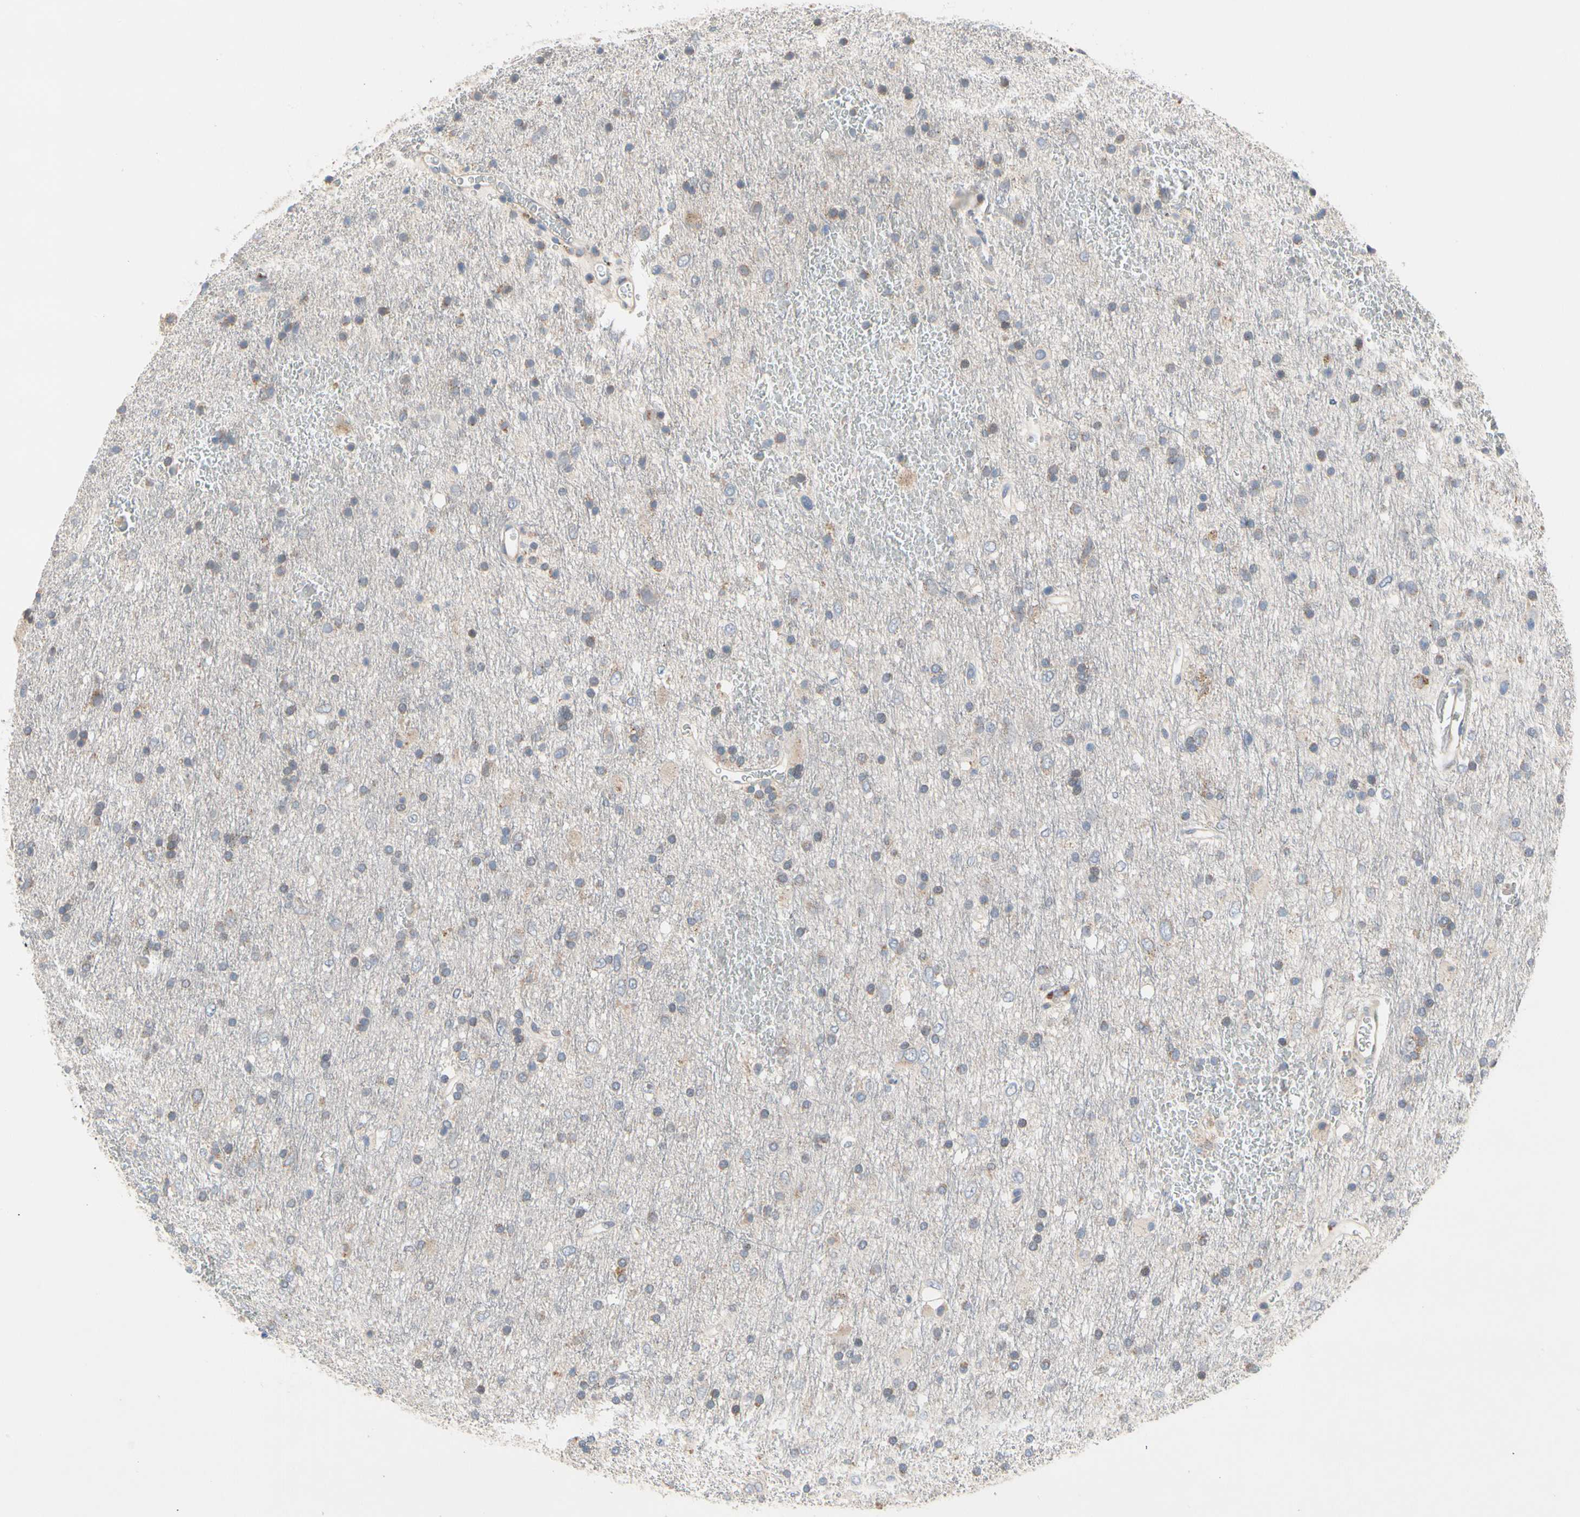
{"staining": {"intensity": "weak", "quantity": "<25%", "location": "cytoplasmic/membranous"}, "tissue": "glioma", "cell_type": "Tumor cells", "image_type": "cancer", "snomed": [{"axis": "morphology", "description": "Glioma, malignant, Low grade"}, {"axis": "topography", "description": "Brain"}], "caption": "Protein analysis of malignant glioma (low-grade) shows no significant expression in tumor cells.", "gene": "MMEL1", "patient": {"sex": "male", "age": 77}}